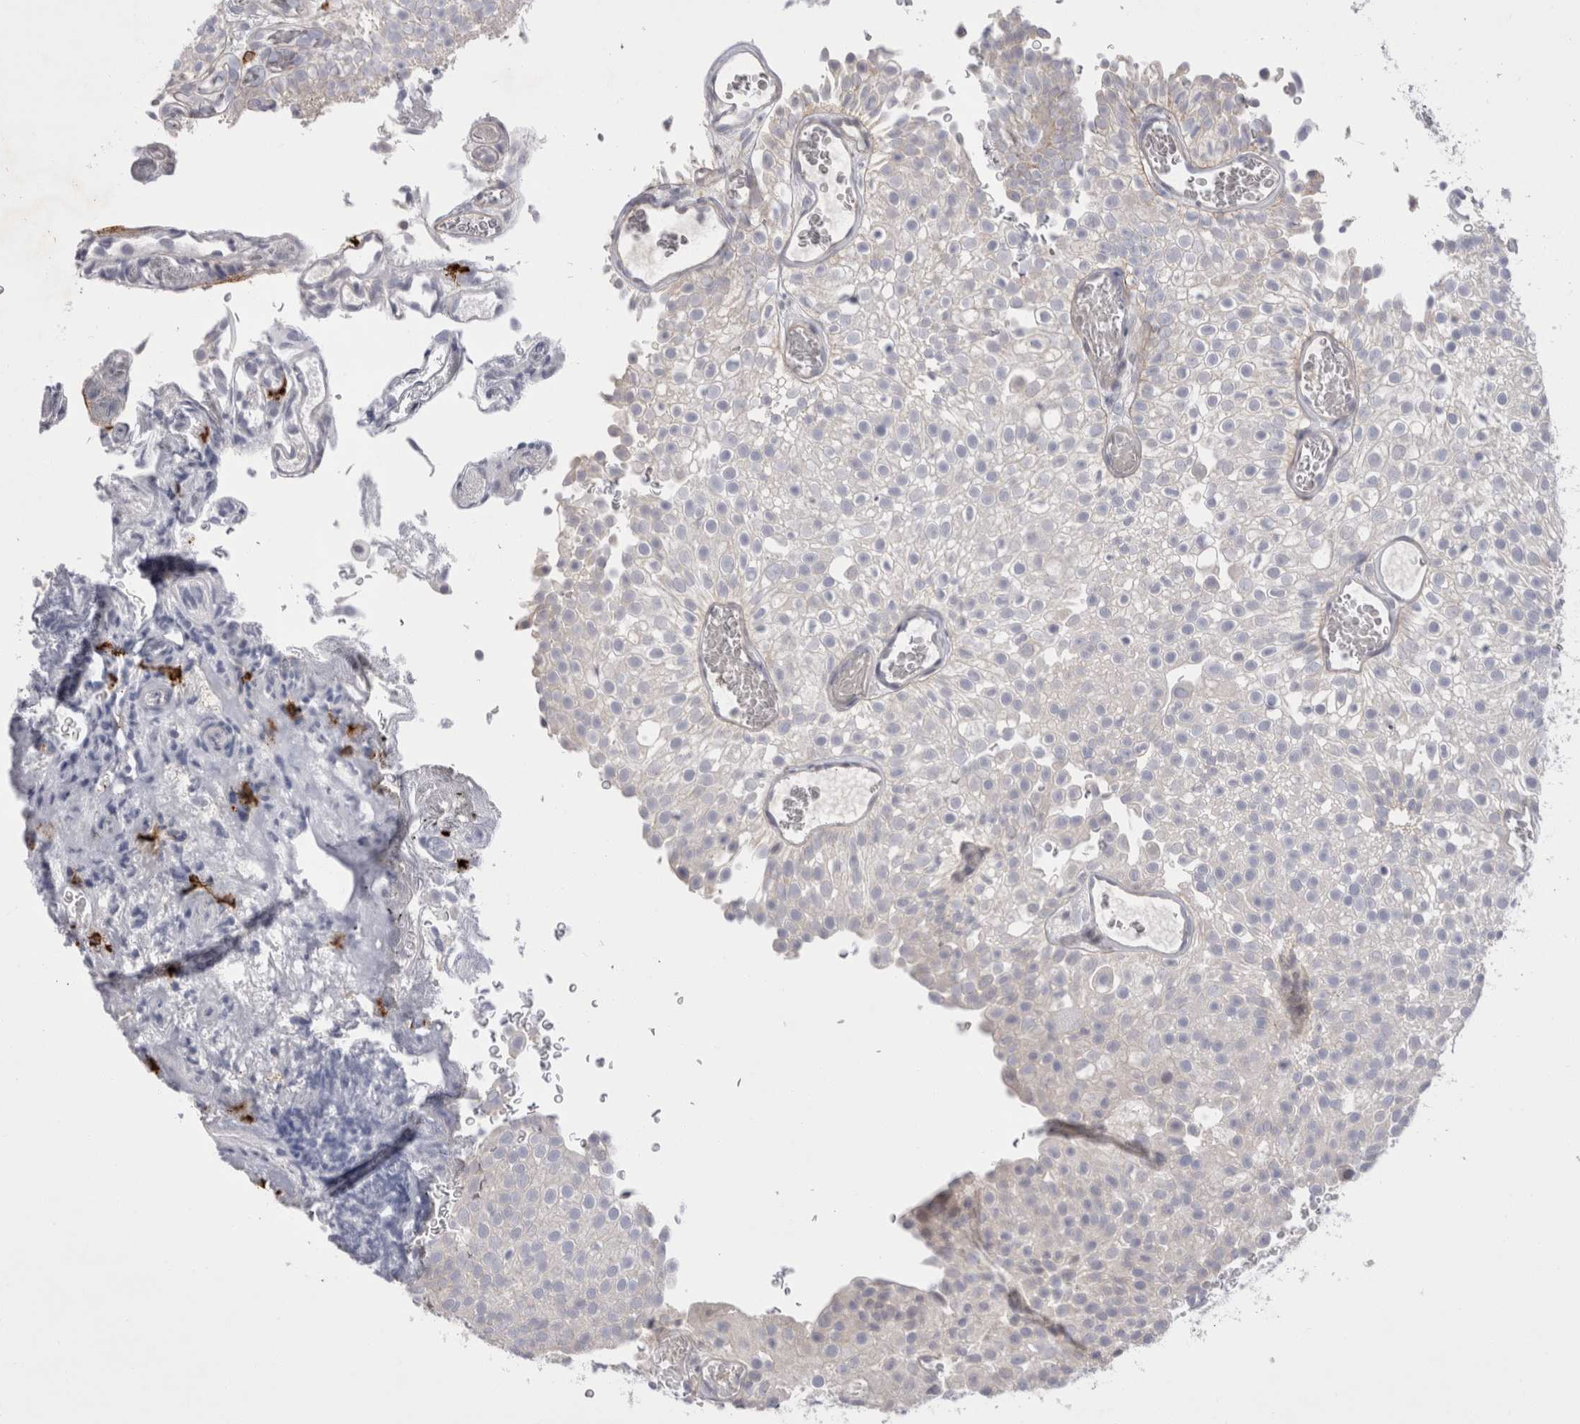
{"staining": {"intensity": "negative", "quantity": "none", "location": "none"}, "tissue": "urothelial cancer", "cell_type": "Tumor cells", "image_type": "cancer", "snomed": [{"axis": "morphology", "description": "Urothelial carcinoma, Low grade"}, {"axis": "topography", "description": "Urinary bladder"}], "caption": "This is a image of immunohistochemistry (IHC) staining of urothelial carcinoma (low-grade), which shows no positivity in tumor cells.", "gene": "SPINK2", "patient": {"sex": "male", "age": 78}}